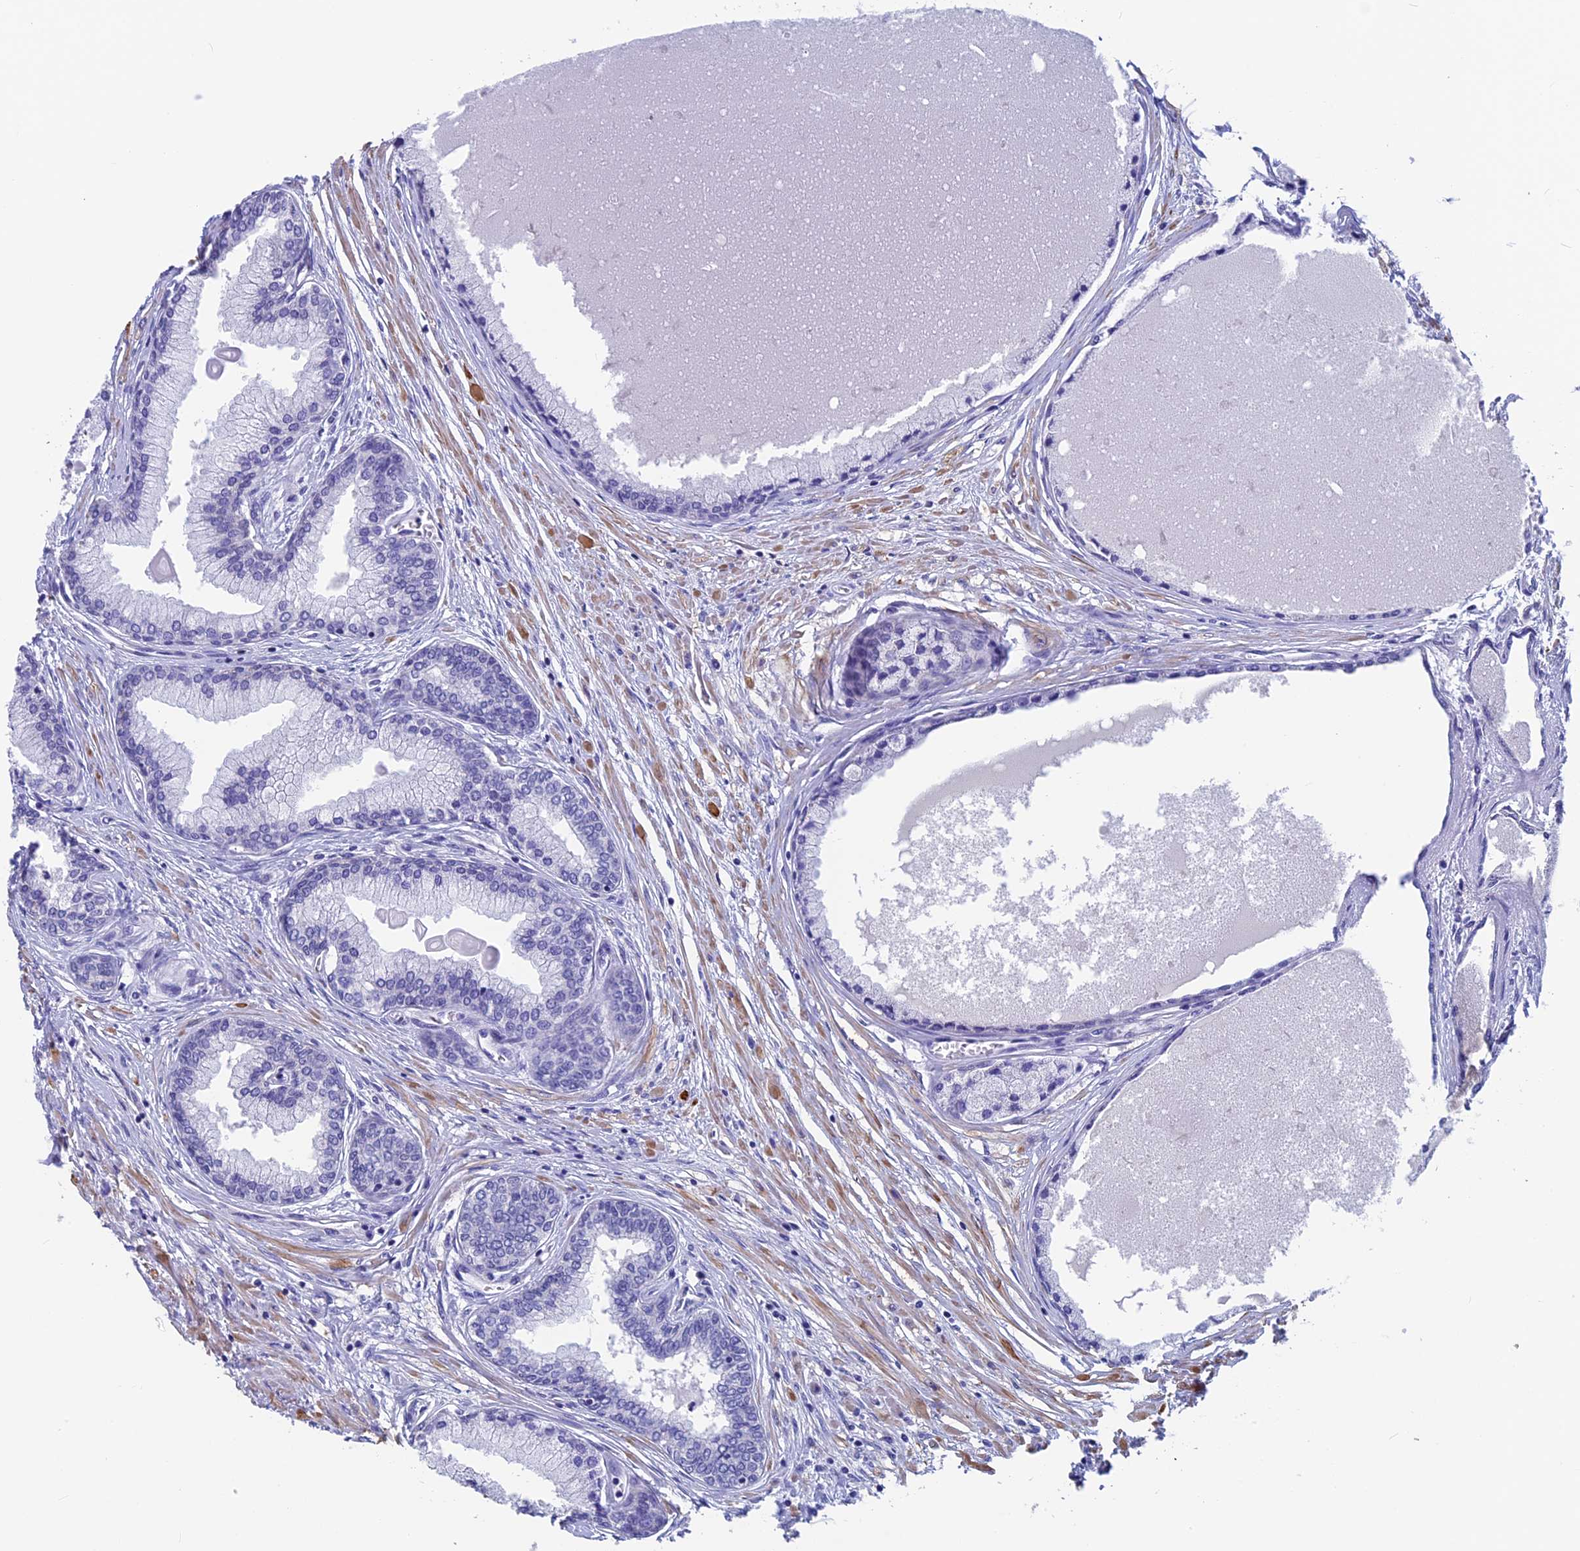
{"staining": {"intensity": "negative", "quantity": "none", "location": "none"}, "tissue": "prostate cancer", "cell_type": "Tumor cells", "image_type": "cancer", "snomed": [{"axis": "morphology", "description": "Adenocarcinoma, High grade"}, {"axis": "topography", "description": "Prostate"}], "caption": "High power microscopy photomicrograph of an IHC photomicrograph of prostate cancer (adenocarcinoma (high-grade)), revealing no significant expression in tumor cells.", "gene": "ADH7", "patient": {"sex": "male", "age": 74}}